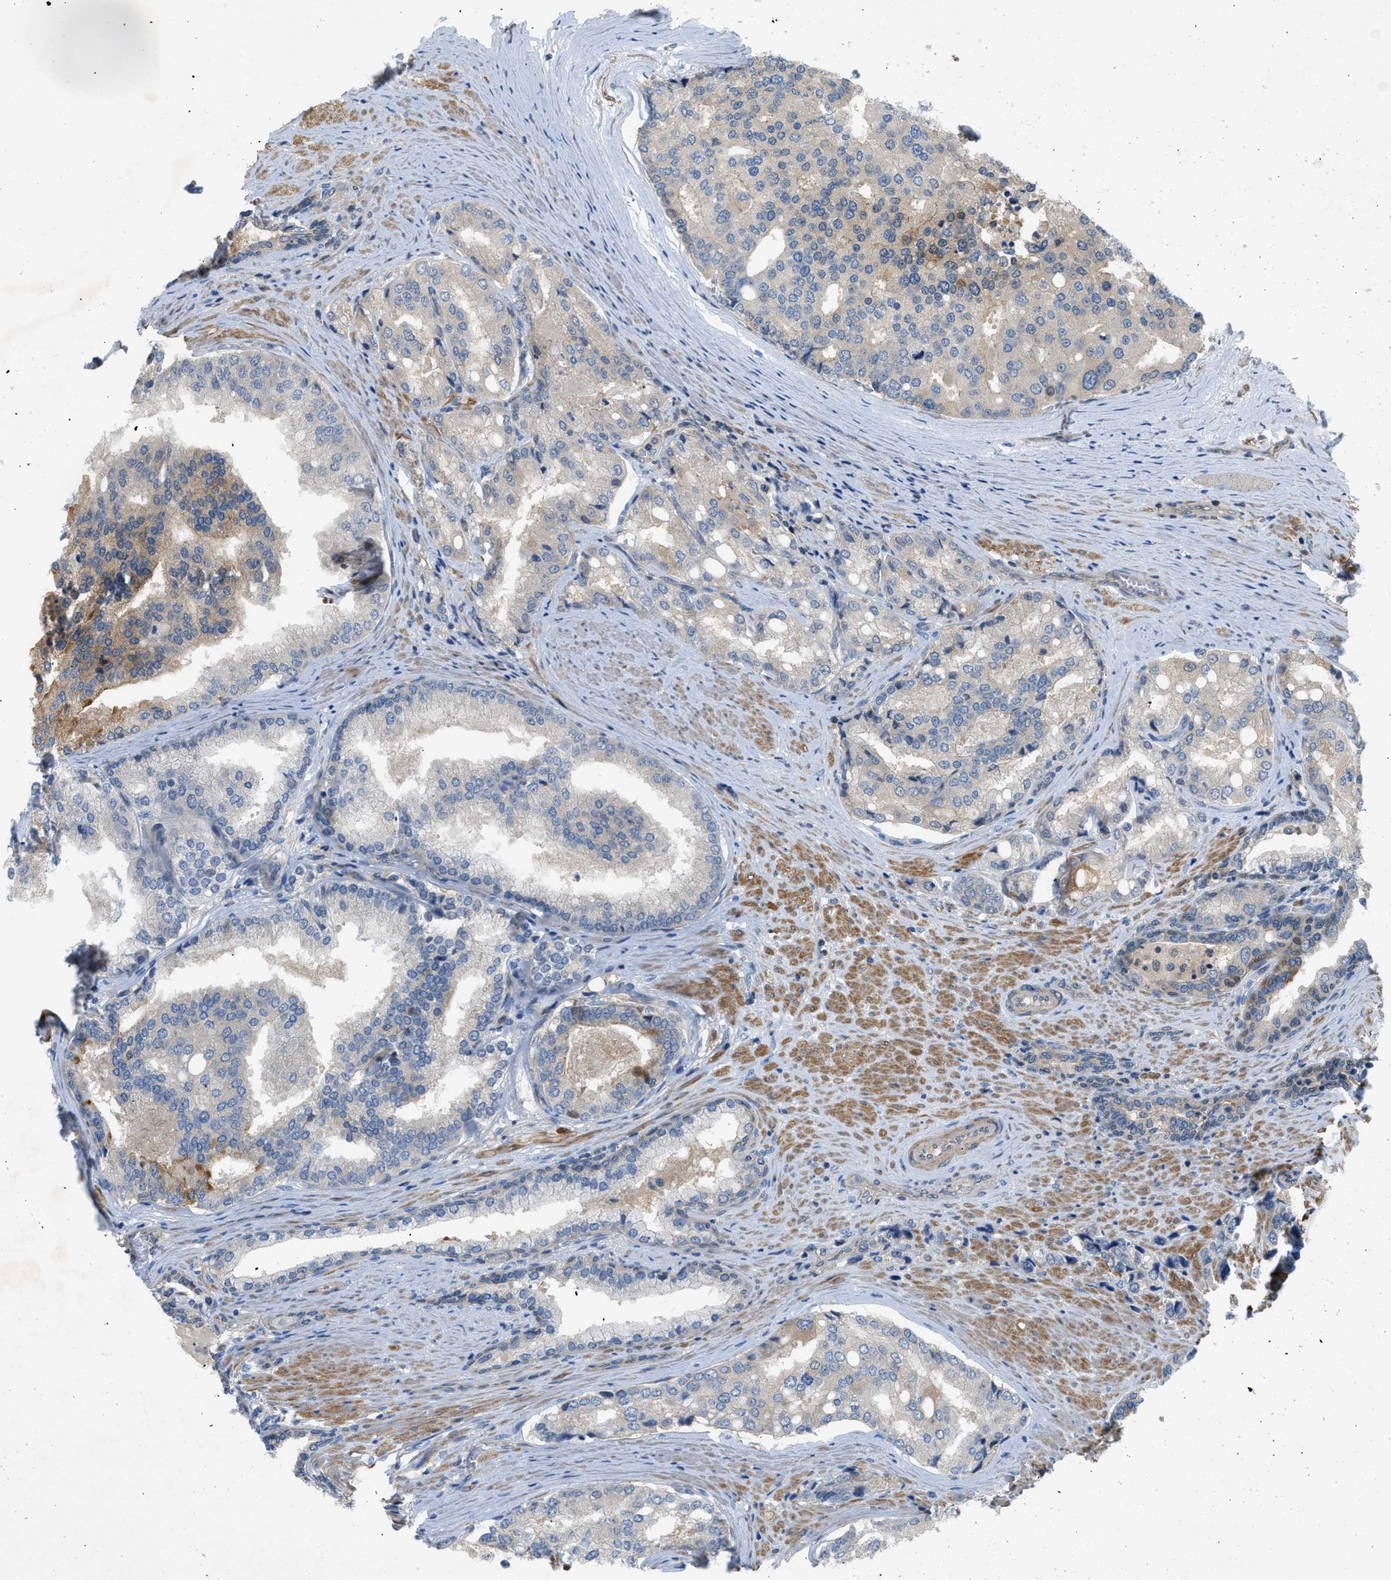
{"staining": {"intensity": "negative", "quantity": "none", "location": "none"}, "tissue": "prostate cancer", "cell_type": "Tumor cells", "image_type": "cancer", "snomed": [{"axis": "morphology", "description": "Adenocarcinoma, High grade"}, {"axis": "topography", "description": "Prostate"}], "caption": "IHC photomicrograph of neoplastic tissue: human prostate adenocarcinoma (high-grade) stained with DAB (3,3'-diaminobenzidine) demonstrates no significant protein positivity in tumor cells. (DAB immunohistochemistry with hematoxylin counter stain).", "gene": "GPR31", "patient": {"sex": "male", "age": 50}}